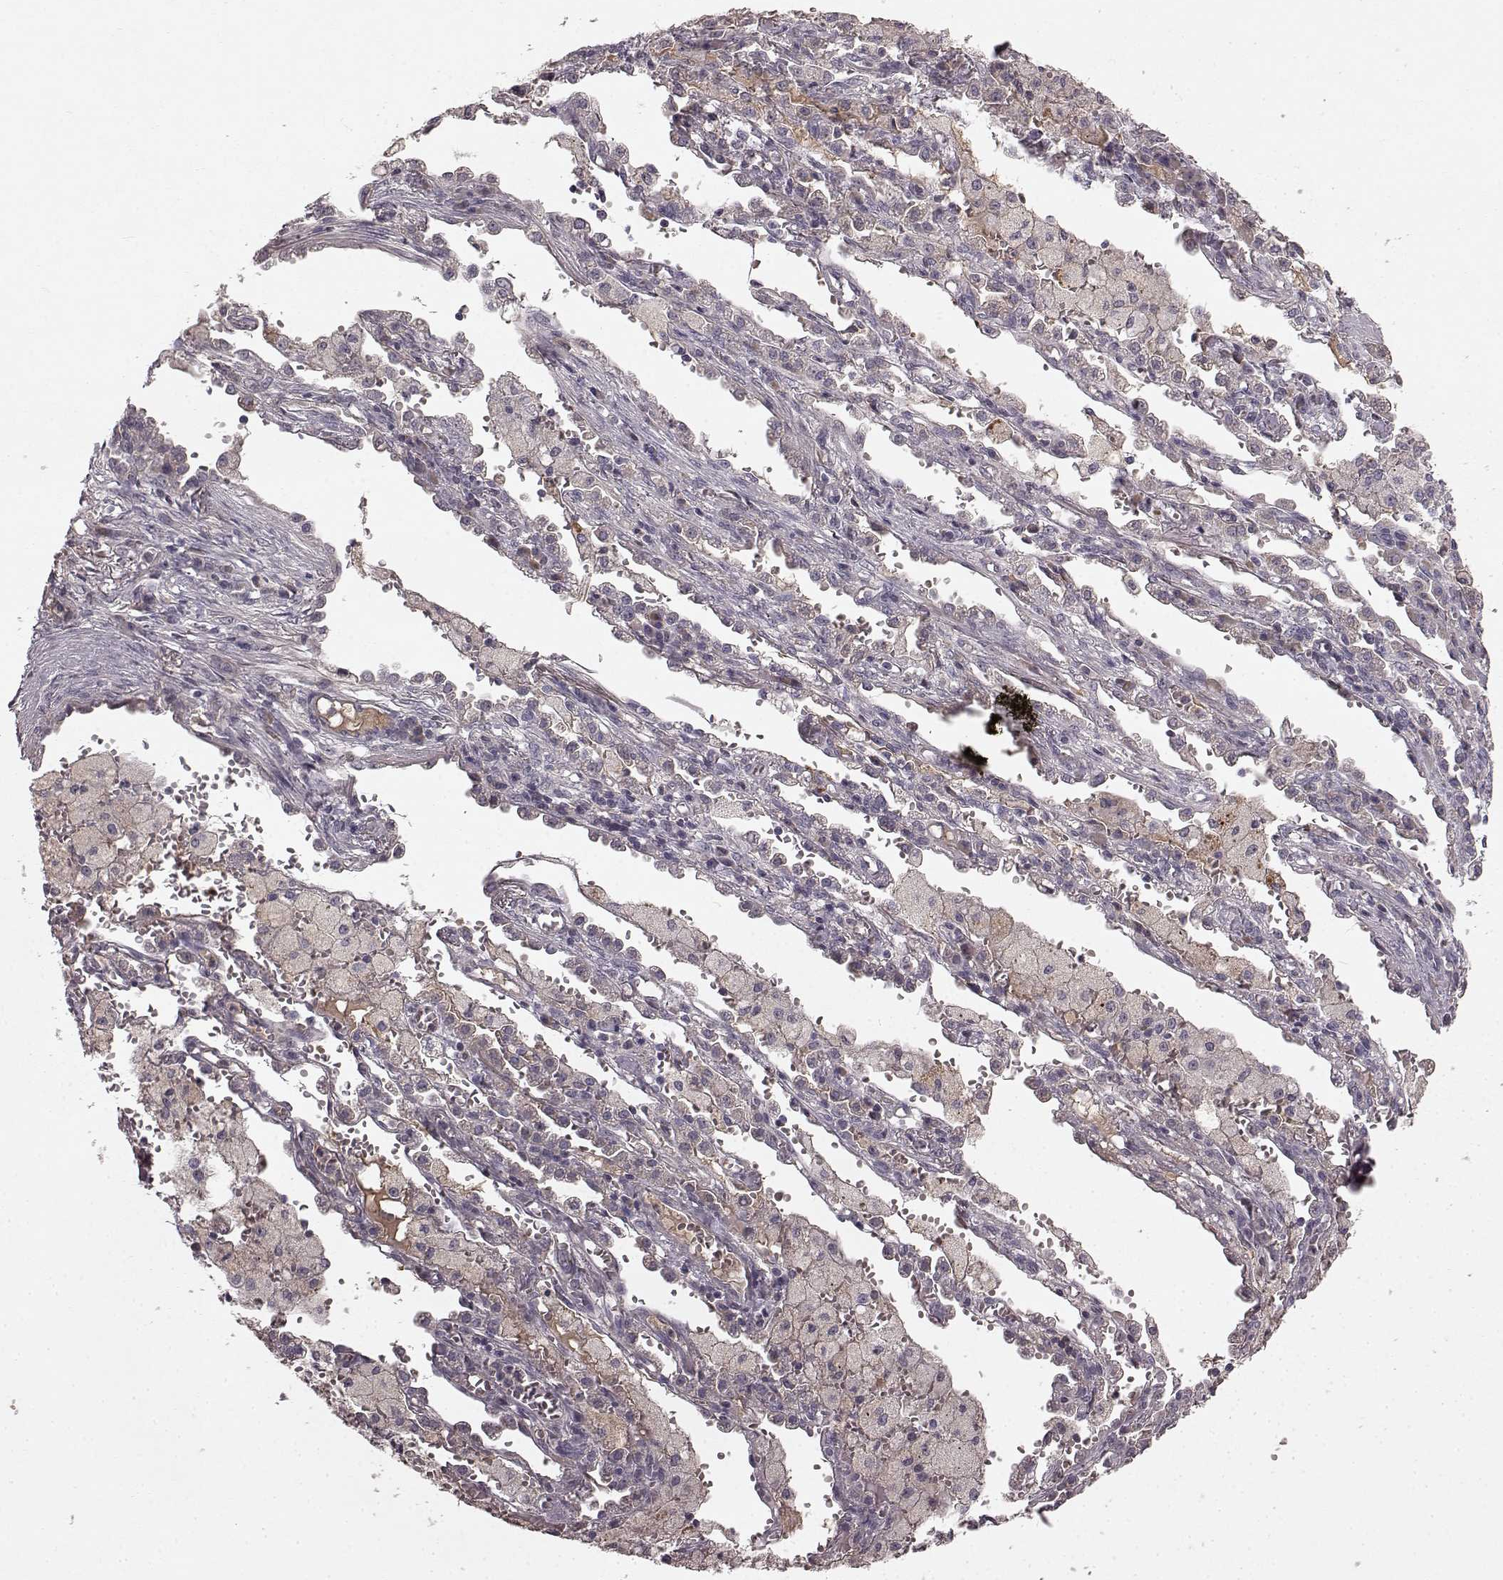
{"staining": {"intensity": "negative", "quantity": "none", "location": "none"}, "tissue": "lung cancer", "cell_type": "Tumor cells", "image_type": "cancer", "snomed": [{"axis": "morphology", "description": "Adenocarcinoma, NOS"}, {"axis": "topography", "description": "Lung"}], "caption": "There is no significant positivity in tumor cells of adenocarcinoma (lung).", "gene": "SLC22A18", "patient": {"sex": "male", "age": 57}}